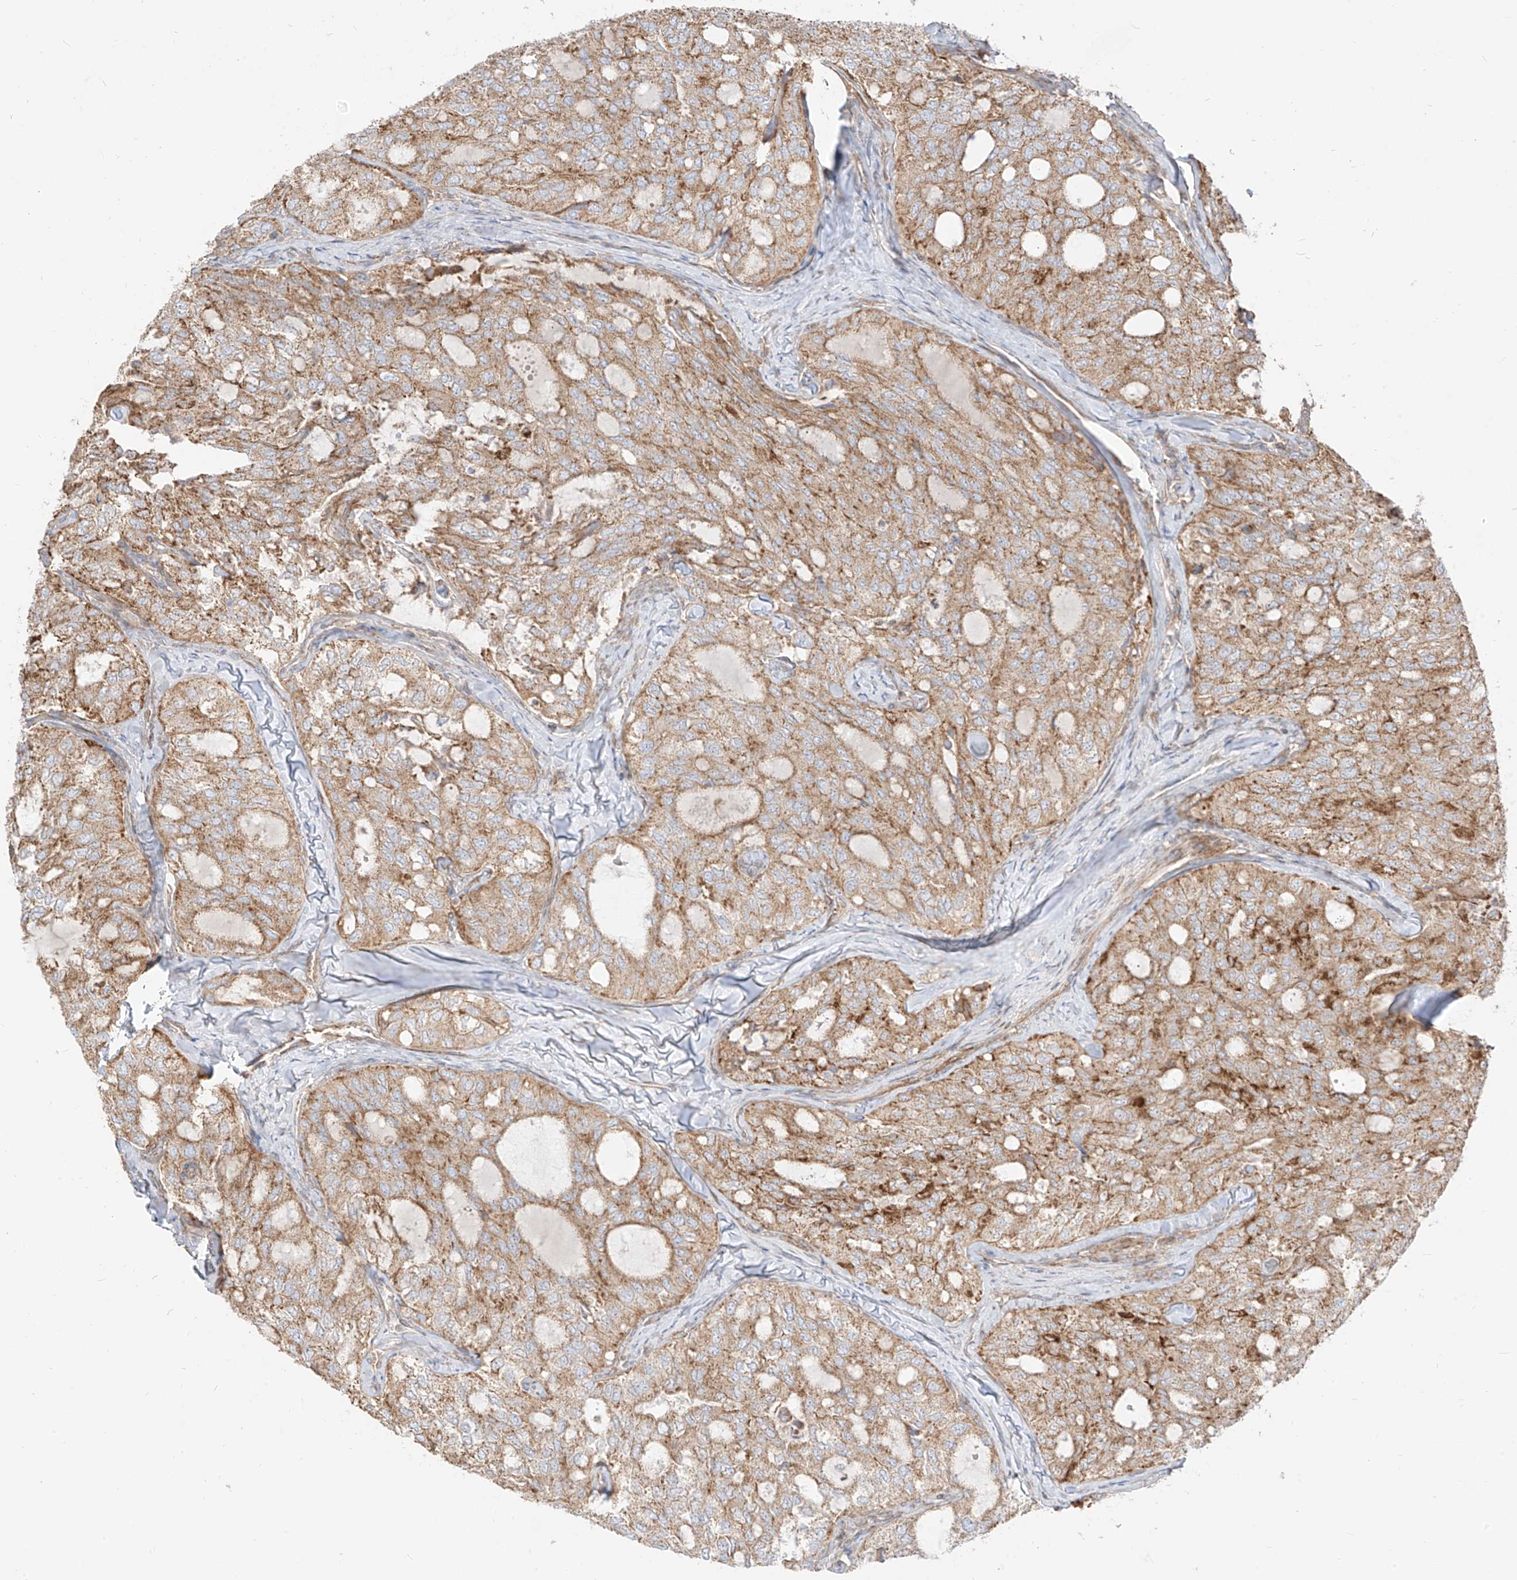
{"staining": {"intensity": "moderate", "quantity": ">75%", "location": "cytoplasmic/membranous"}, "tissue": "thyroid cancer", "cell_type": "Tumor cells", "image_type": "cancer", "snomed": [{"axis": "morphology", "description": "Follicular adenoma carcinoma, NOS"}, {"axis": "topography", "description": "Thyroid gland"}], "caption": "The image exhibits staining of thyroid cancer, revealing moderate cytoplasmic/membranous protein staining (brown color) within tumor cells.", "gene": "PLCL1", "patient": {"sex": "male", "age": 75}}